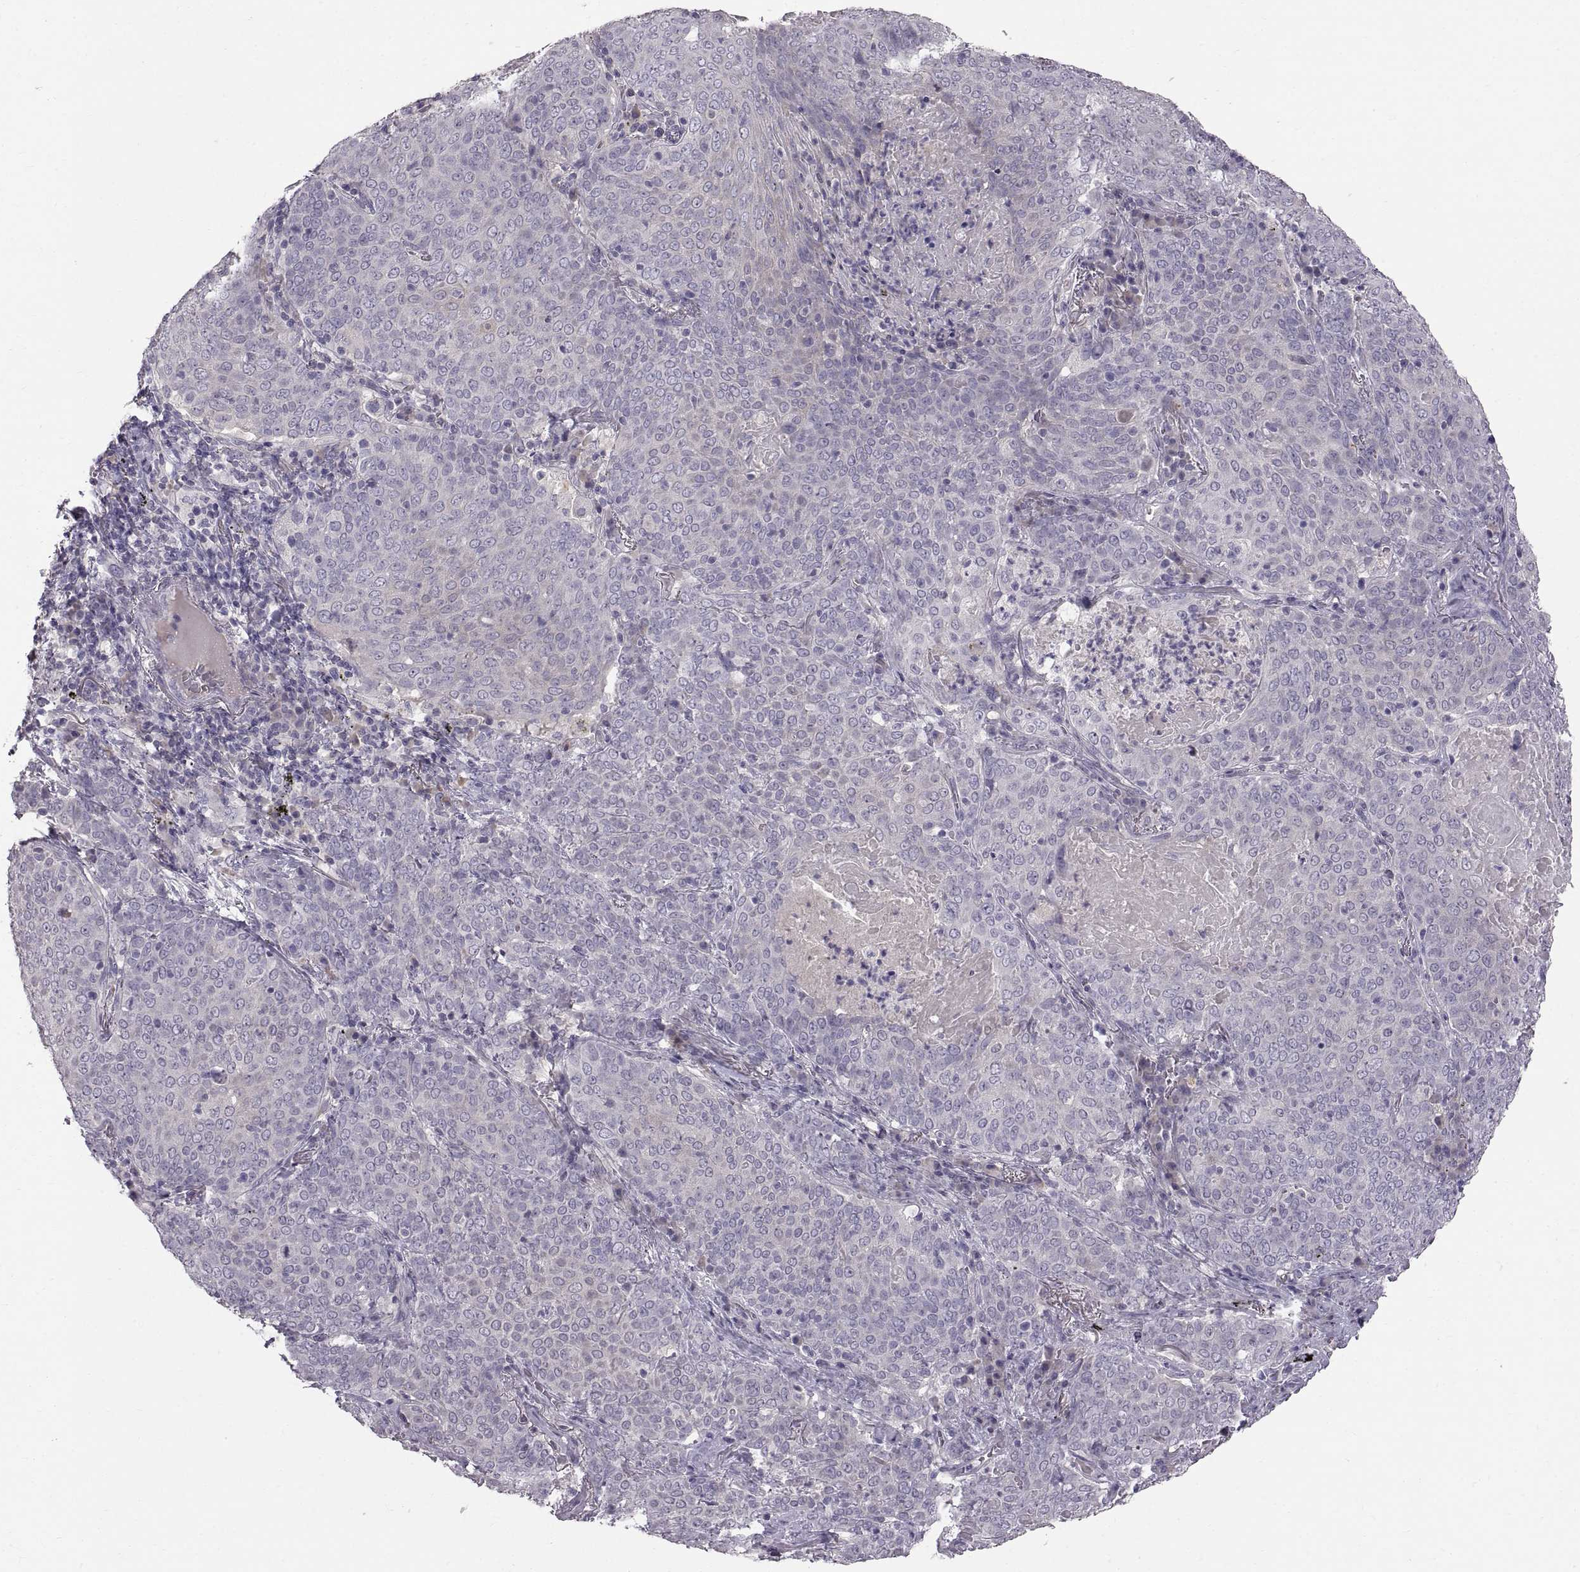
{"staining": {"intensity": "negative", "quantity": "none", "location": "none"}, "tissue": "lung cancer", "cell_type": "Tumor cells", "image_type": "cancer", "snomed": [{"axis": "morphology", "description": "Squamous cell carcinoma, NOS"}, {"axis": "topography", "description": "Lung"}], "caption": "An immunohistochemistry (IHC) photomicrograph of squamous cell carcinoma (lung) is shown. There is no staining in tumor cells of squamous cell carcinoma (lung). (DAB immunohistochemistry (IHC) with hematoxylin counter stain).", "gene": "WFDC8", "patient": {"sex": "male", "age": 82}}